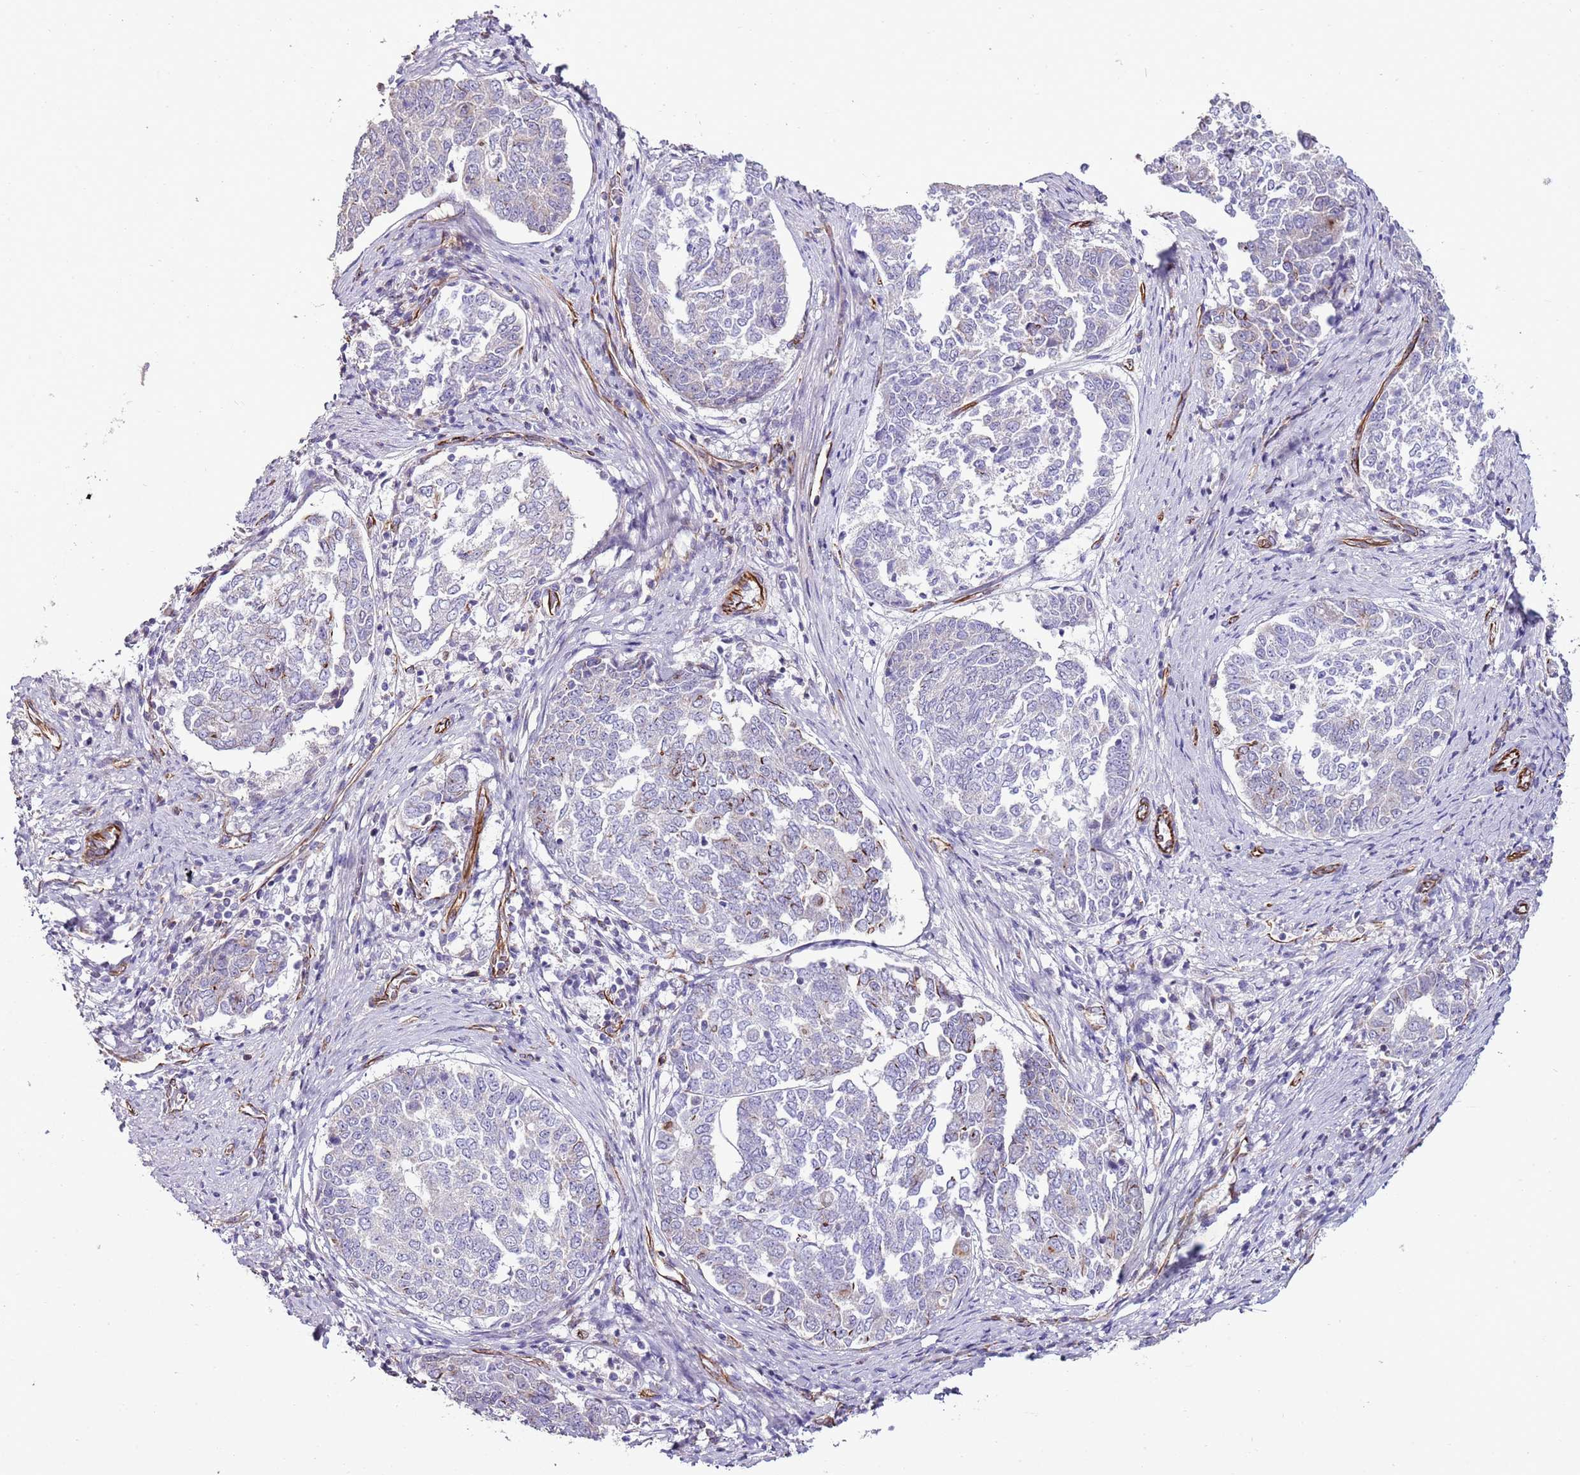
{"staining": {"intensity": "negative", "quantity": "none", "location": "none"}, "tissue": "endometrial cancer", "cell_type": "Tumor cells", "image_type": "cancer", "snomed": [{"axis": "morphology", "description": "Adenocarcinoma, NOS"}, {"axis": "topography", "description": "Endometrium"}], "caption": "An IHC micrograph of endometrial cancer (adenocarcinoma) is shown. There is no staining in tumor cells of endometrial cancer (adenocarcinoma).", "gene": "ZNF786", "patient": {"sex": "female", "age": 80}}